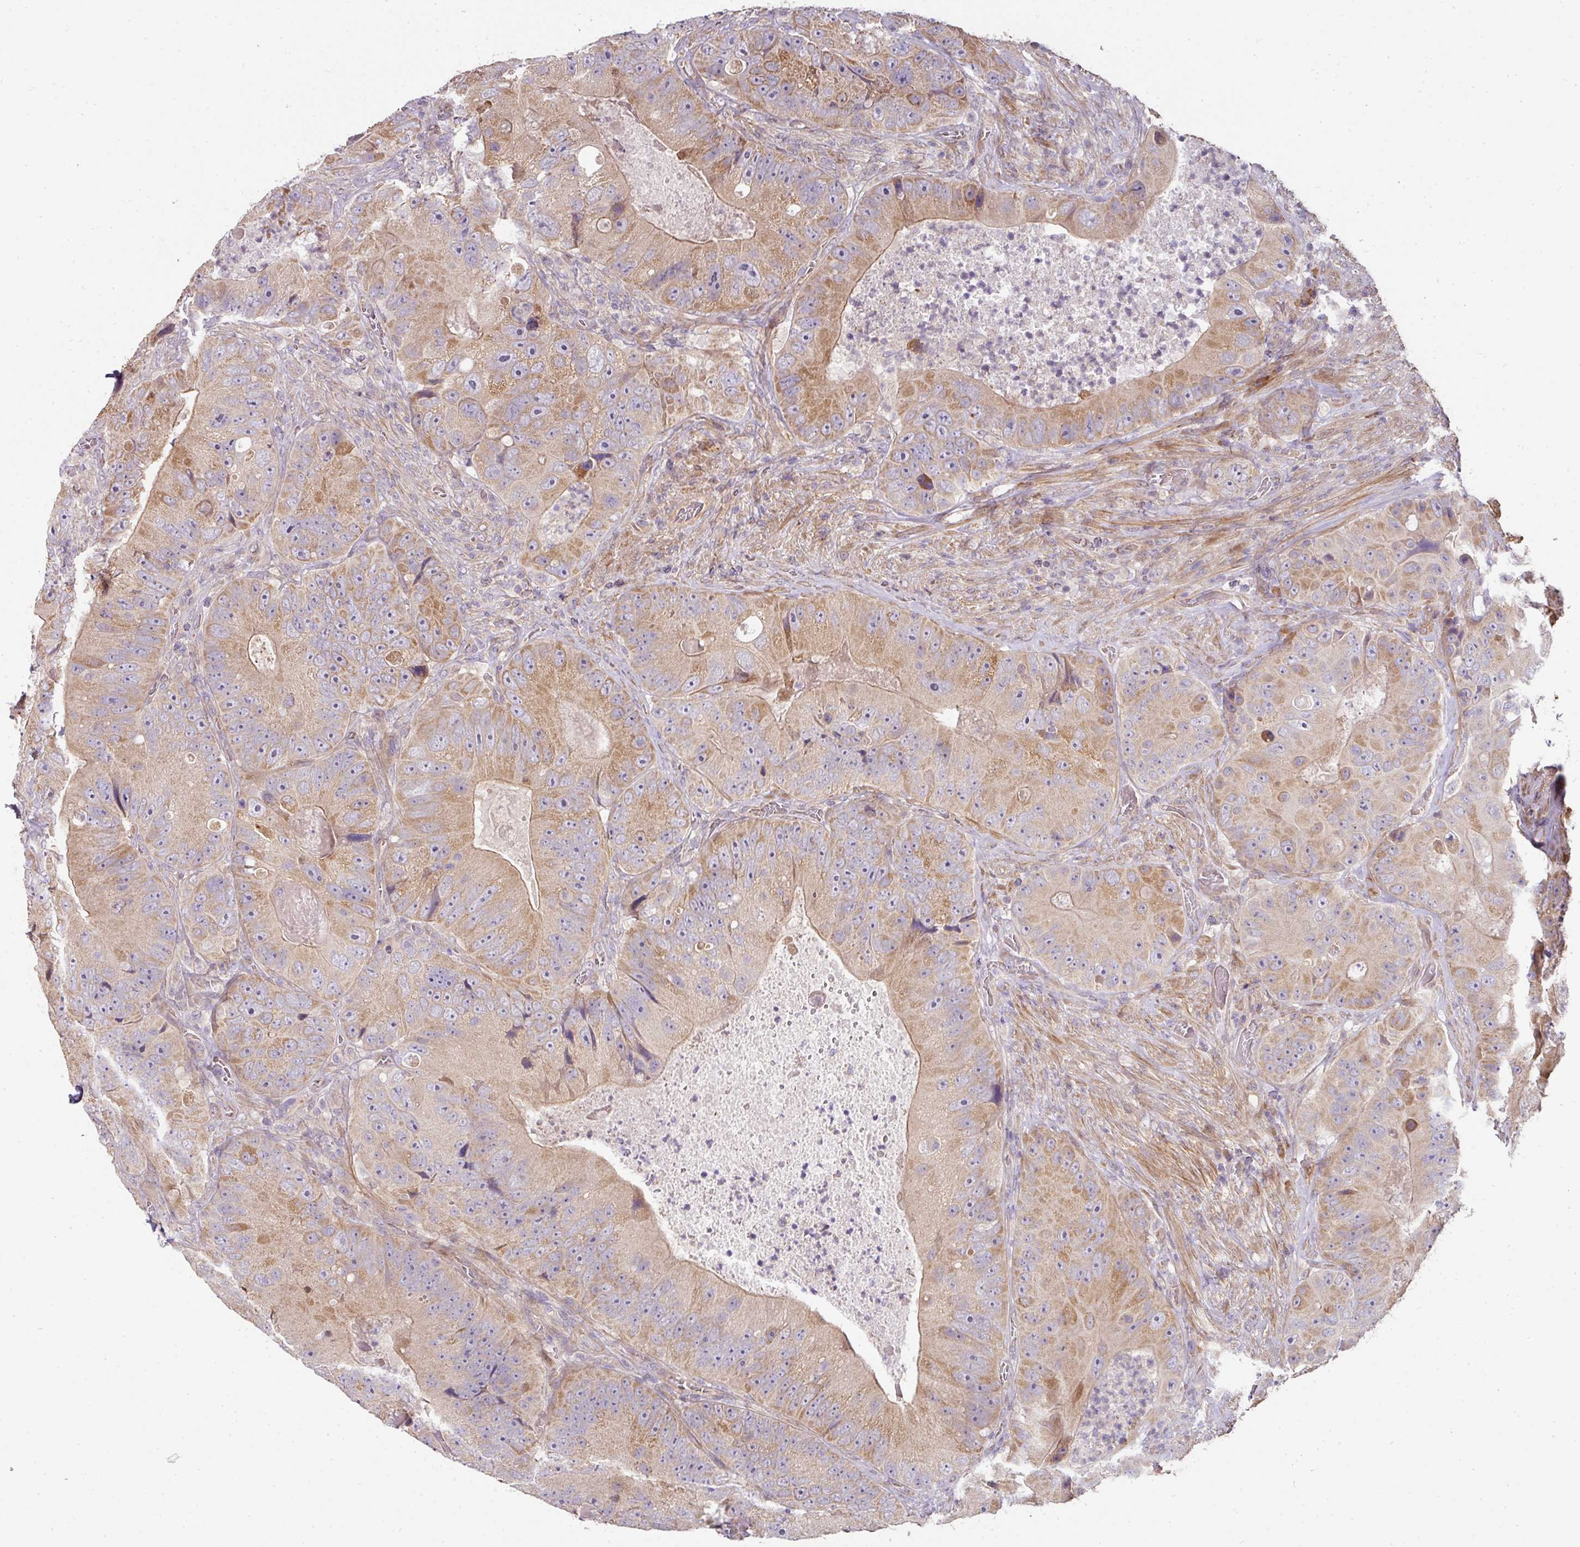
{"staining": {"intensity": "moderate", "quantity": "25%-75%", "location": "cytoplasmic/membranous"}, "tissue": "colorectal cancer", "cell_type": "Tumor cells", "image_type": "cancer", "snomed": [{"axis": "morphology", "description": "Adenocarcinoma, NOS"}, {"axis": "topography", "description": "Colon"}], "caption": "A medium amount of moderate cytoplasmic/membranous positivity is identified in about 25%-75% of tumor cells in adenocarcinoma (colorectal) tissue. Using DAB (brown) and hematoxylin (blue) stains, captured at high magnification using brightfield microscopy.", "gene": "STK35", "patient": {"sex": "female", "age": 86}}